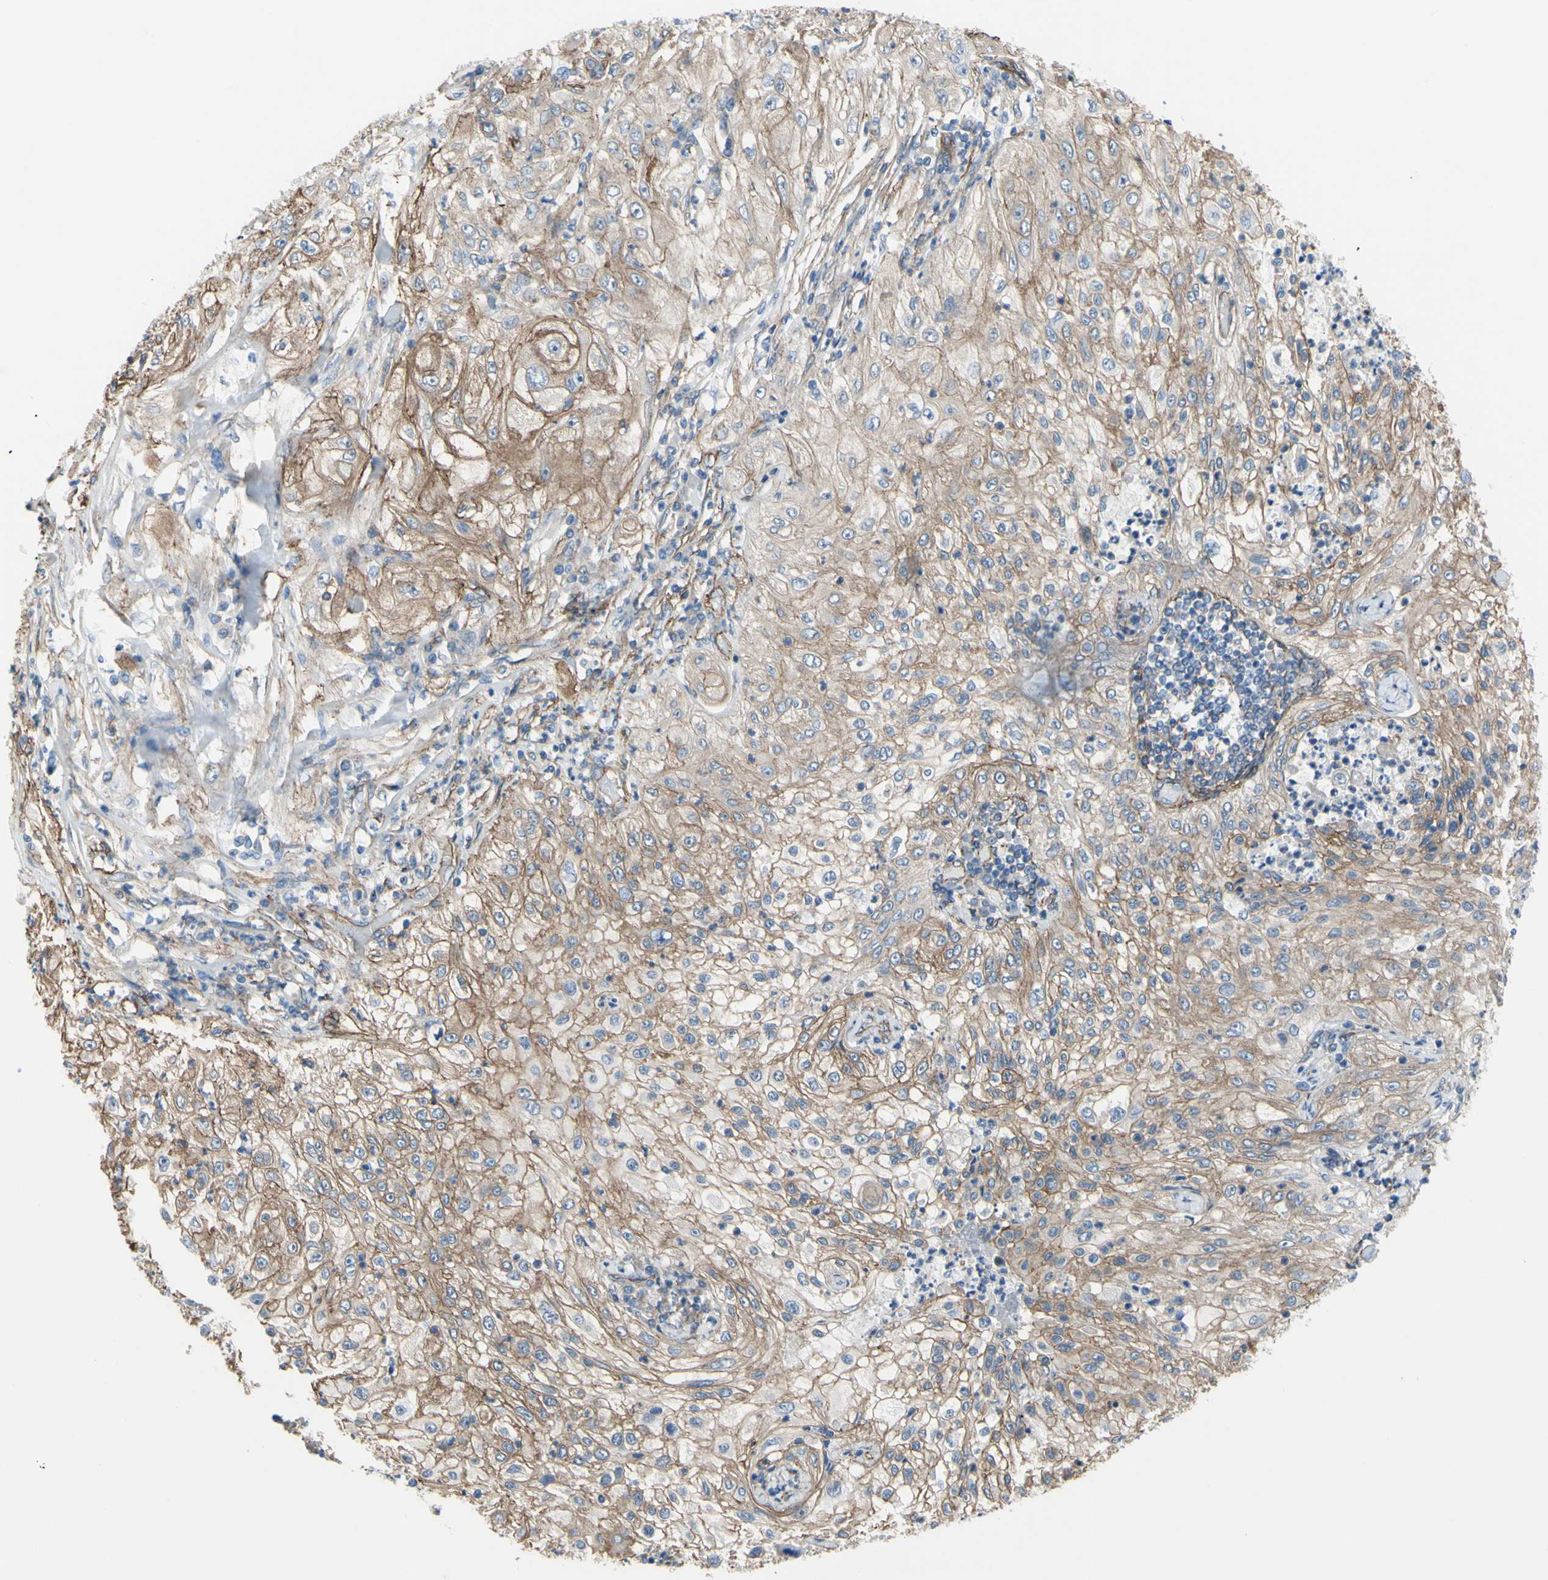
{"staining": {"intensity": "moderate", "quantity": ">75%", "location": "cytoplasmic/membranous"}, "tissue": "lung cancer", "cell_type": "Tumor cells", "image_type": "cancer", "snomed": [{"axis": "morphology", "description": "Inflammation, NOS"}, {"axis": "morphology", "description": "Squamous cell carcinoma, NOS"}, {"axis": "topography", "description": "Lymph node"}, {"axis": "topography", "description": "Soft tissue"}, {"axis": "topography", "description": "Lung"}], "caption": "There is medium levels of moderate cytoplasmic/membranous expression in tumor cells of squamous cell carcinoma (lung), as demonstrated by immunohistochemical staining (brown color).", "gene": "TPBG", "patient": {"sex": "male", "age": 66}}